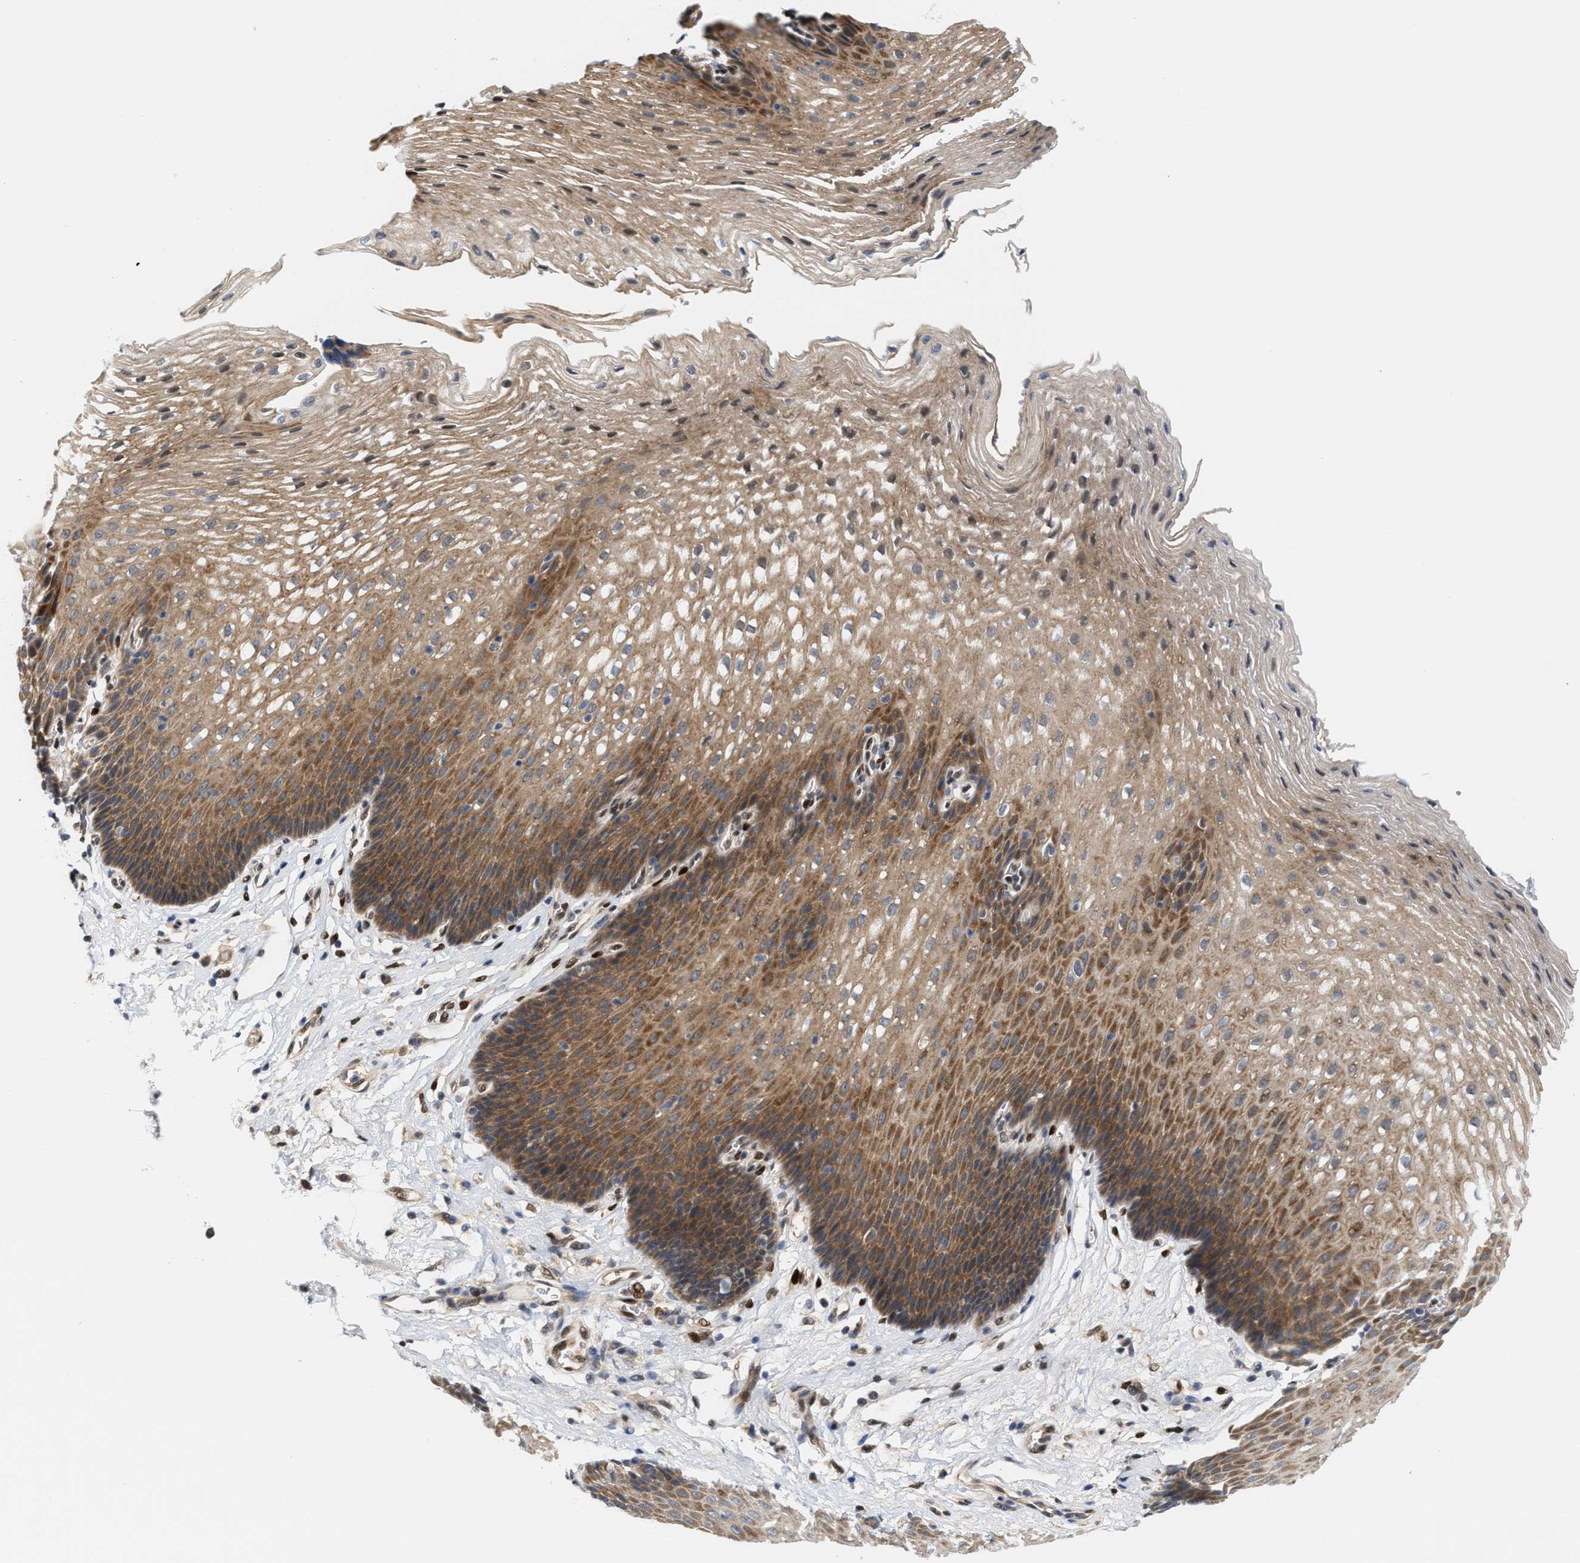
{"staining": {"intensity": "moderate", "quantity": ">75%", "location": "cytoplasmic/membranous"}, "tissue": "esophagus", "cell_type": "Squamous epithelial cells", "image_type": "normal", "snomed": [{"axis": "morphology", "description": "Normal tissue, NOS"}, {"axis": "topography", "description": "Esophagus"}], "caption": "Immunohistochemistry (IHC) image of normal esophagus stained for a protein (brown), which shows medium levels of moderate cytoplasmic/membranous expression in about >75% of squamous epithelial cells.", "gene": "TCF4", "patient": {"sex": "male", "age": 48}}